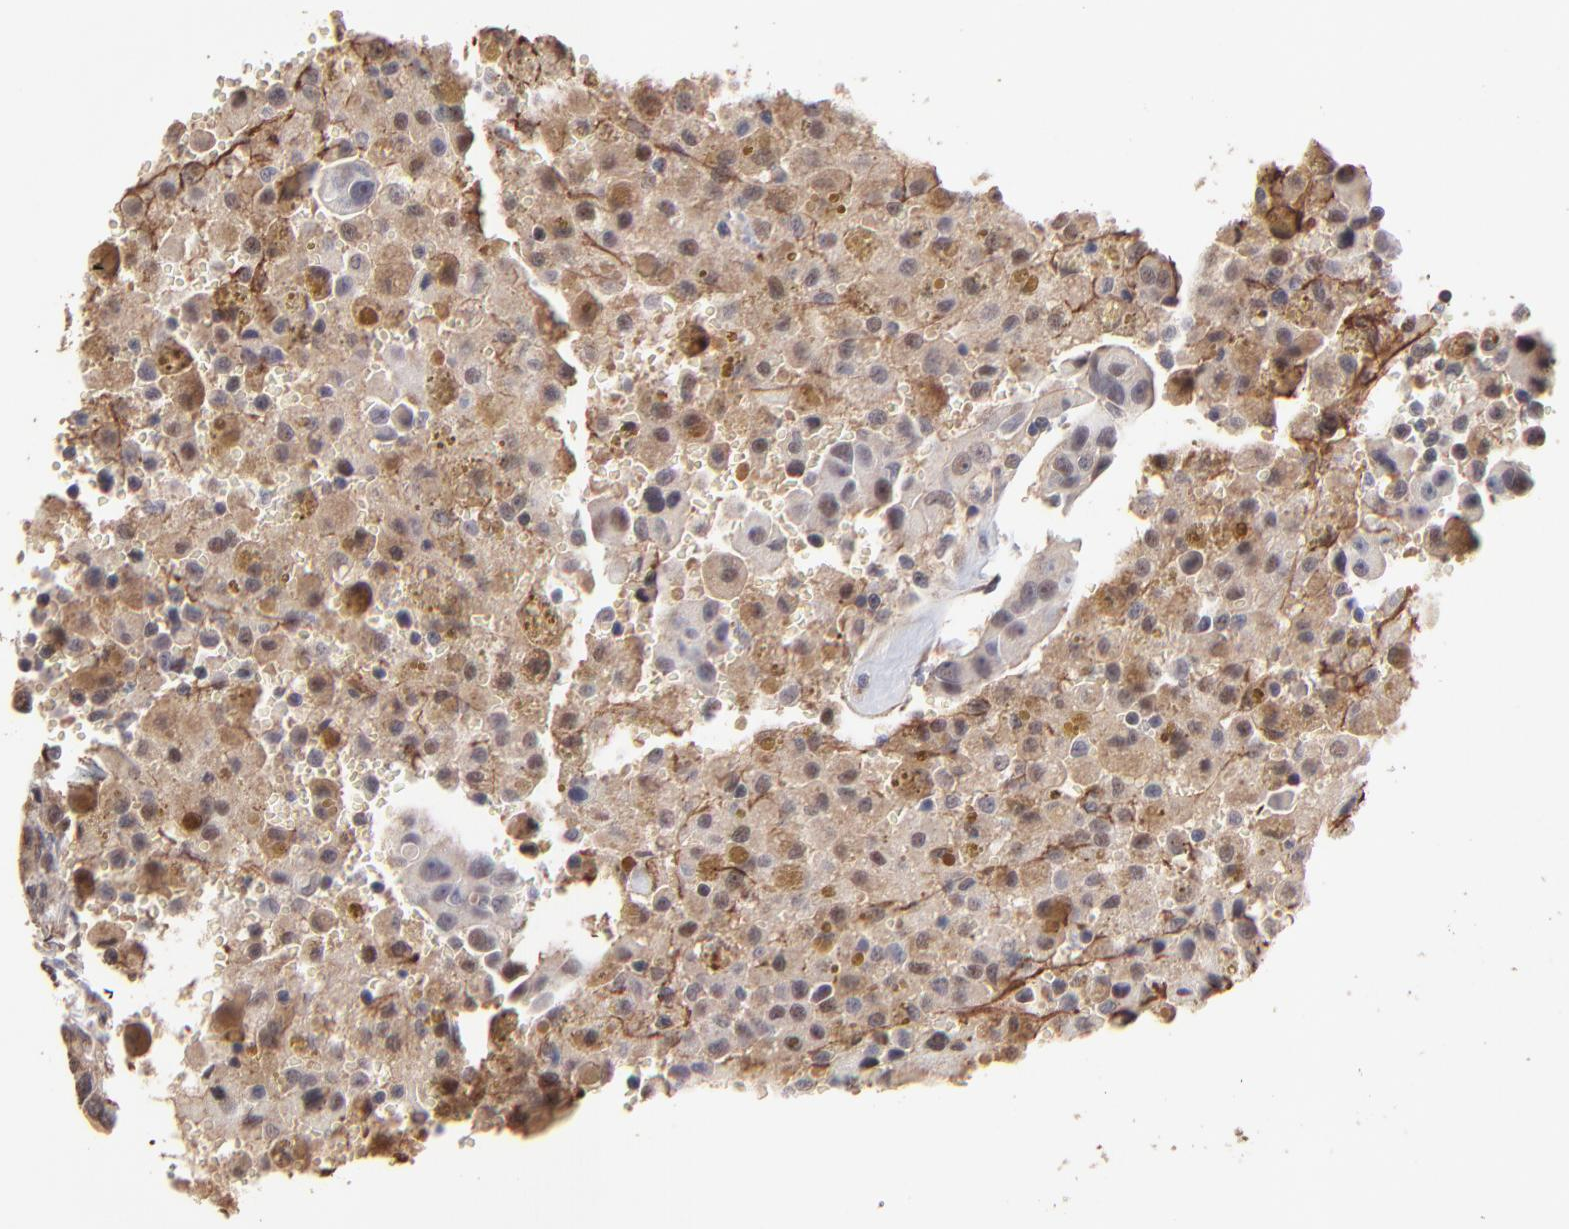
{"staining": {"intensity": "weak", "quantity": "25%-75%", "location": "cytoplasmic/membranous,nuclear"}, "tissue": "thyroid cancer", "cell_type": "Tumor cells", "image_type": "cancer", "snomed": [{"axis": "morphology", "description": "Follicular adenoma carcinoma, NOS"}, {"axis": "topography", "description": "Thyroid gland"}], "caption": "A brown stain labels weak cytoplasmic/membranous and nuclear expression of a protein in follicular adenoma carcinoma (thyroid) tumor cells.", "gene": "PSMD14", "patient": {"sex": "female", "age": 71}}